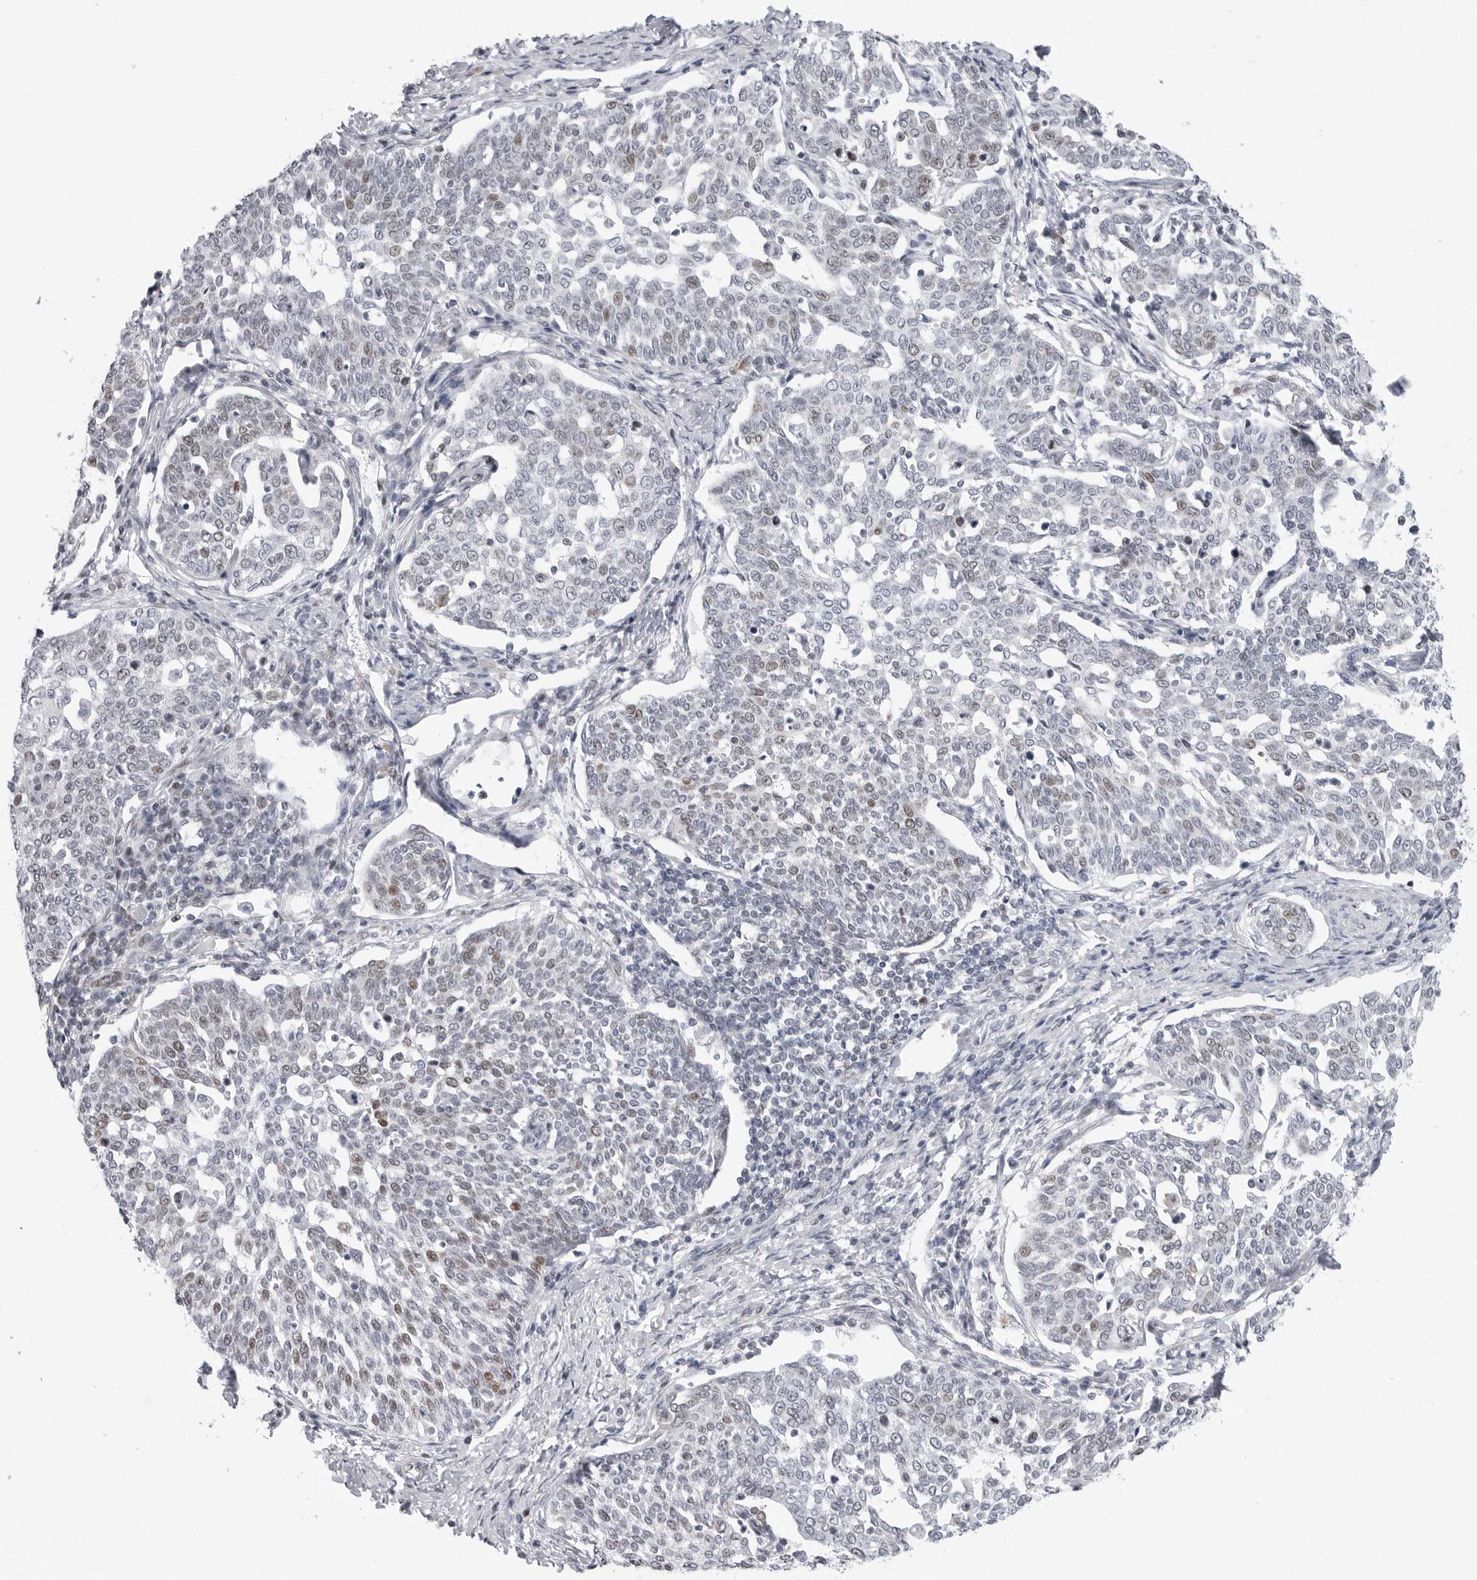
{"staining": {"intensity": "negative", "quantity": "none", "location": "none"}, "tissue": "cervical cancer", "cell_type": "Tumor cells", "image_type": "cancer", "snomed": [{"axis": "morphology", "description": "Squamous cell carcinoma, NOS"}, {"axis": "topography", "description": "Cervix"}], "caption": "This is a image of immunohistochemistry staining of squamous cell carcinoma (cervical), which shows no positivity in tumor cells.", "gene": "FAM135B", "patient": {"sex": "female", "age": 34}}